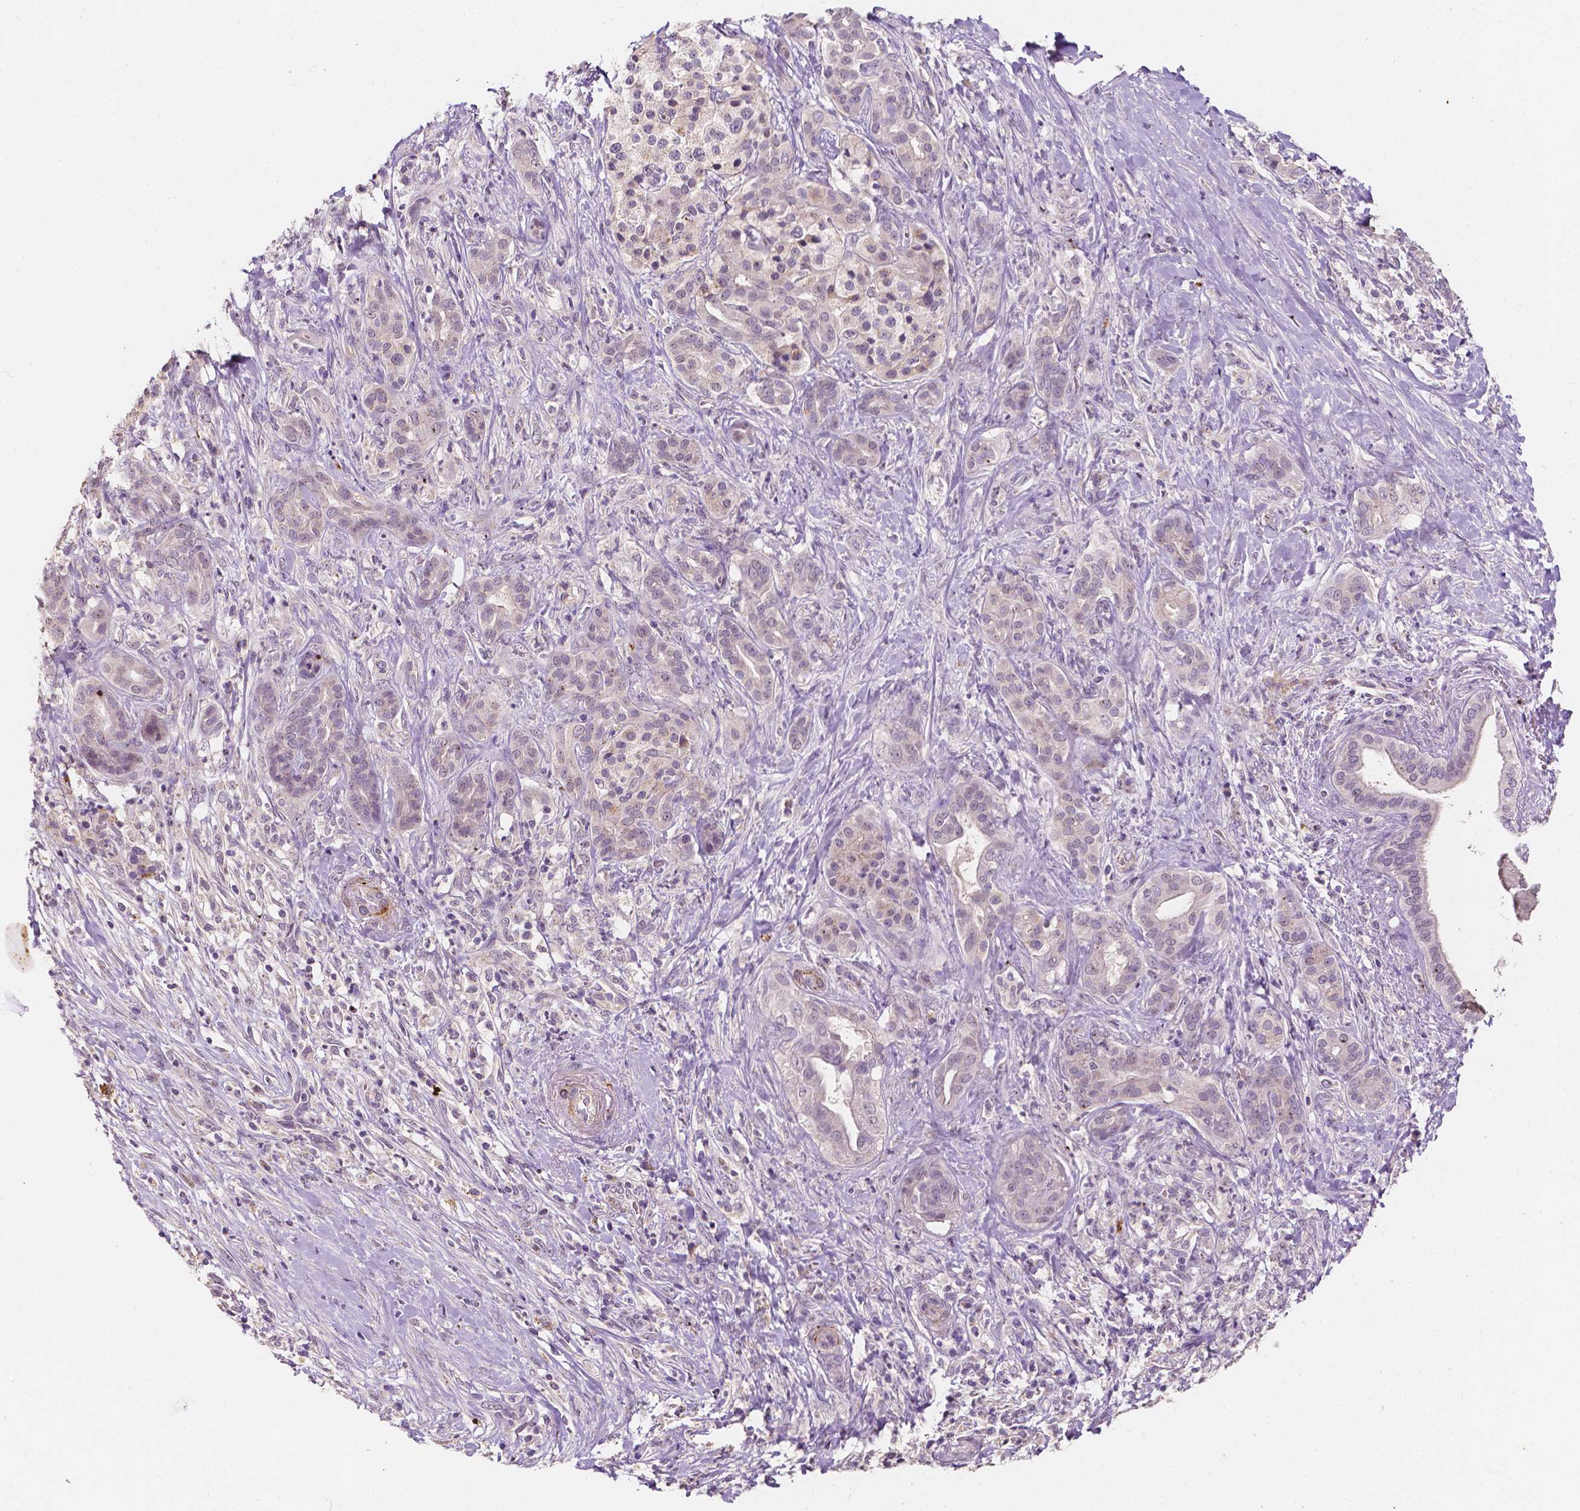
{"staining": {"intensity": "negative", "quantity": "none", "location": "none"}, "tissue": "pancreatic cancer", "cell_type": "Tumor cells", "image_type": "cancer", "snomed": [{"axis": "morphology", "description": "Normal tissue, NOS"}, {"axis": "morphology", "description": "Inflammation, NOS"}, {"axis": "morphology", "description": "Adenocarcinoma, NOS"}, {"axis": "topography", "description": "Pancreas"}], "caption": "A photomicrograph of human pancreatic cancer (adenocarcinoma) is negative for staining in tumor cells.", "gene": "SIRT2", "patient": {"sex": "male", "age": 57}}